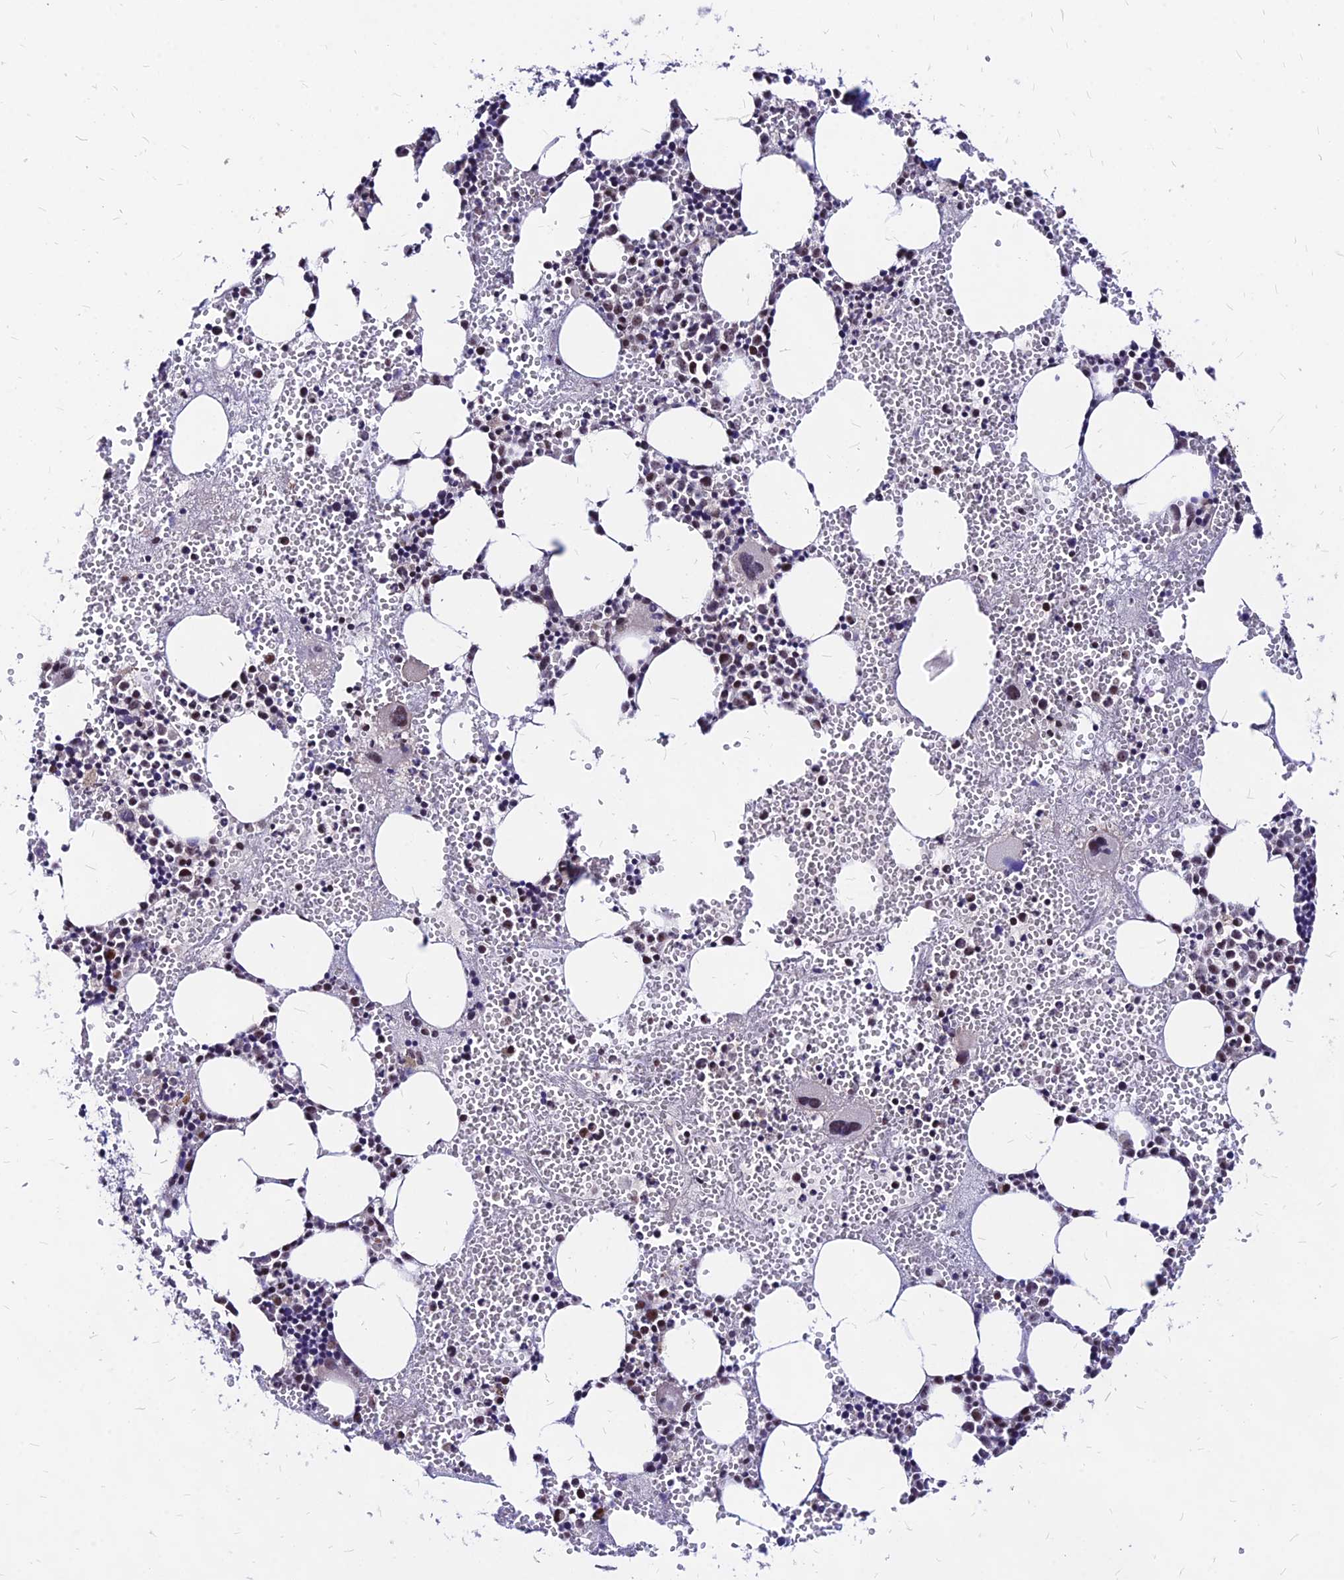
{"staining": {"intensity": "moderate", "quantity": "25%-75%", "location": "cytoplasmic/membranous,nuclear"}, "tissue": "bone marrow", "cell_type": "Hematopoietic cells", "image_type": "normal", "snomed": [{"axis": "morphology", "description": "Normal tissue, NOS"}, {"axis": "morphology", "description": "Inflammation, NOS"}, {"axis": "topography", "description": "Bone marrow"}], "caption": "Protein expression analysis of unremarkable bone marrow shows moderate cytoplasmic/membranous,nuclear positivity in approximately 25%-75% of hematopoietic cells.", "gene": "DDX55", "patient": {"sex": "female", "age": 76}}